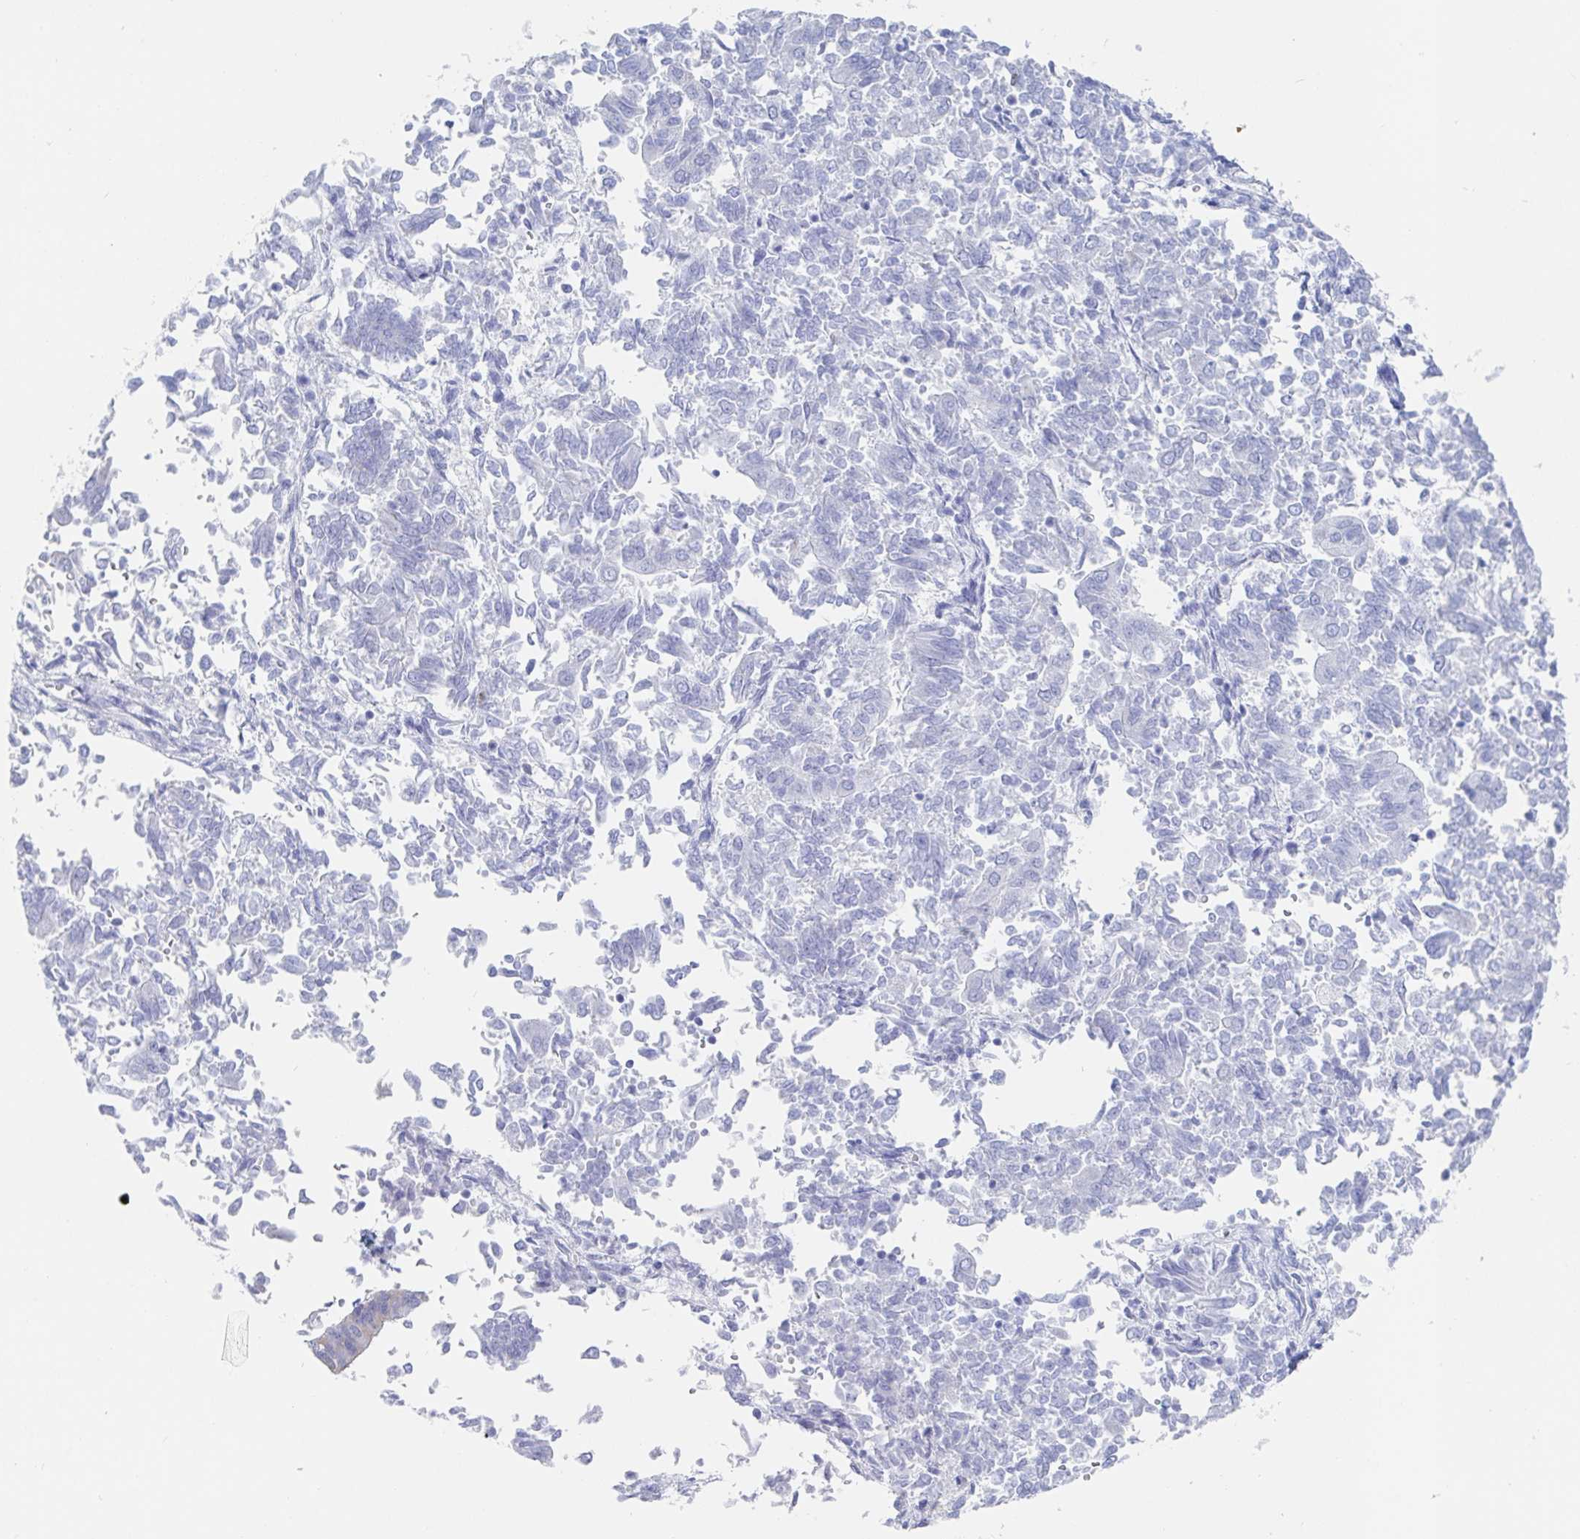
{"staining": {"intensity": "negative", "quantity": "none", "location": "none"}, "tissue": "endometrial cancer", "cell_type": "Tumor cells", "image_type": "cancer", "snomed": [{"axis": "morphology", "description": "Adenocarcinoma, NOS"}, {"axis": "topography", "description": "Endometrium"}], "caption": "High power microscopy histopathology image of an immunohistochemistry (IHC) histopathology image of endometrial adenocarcinoma, revealing no significant expression in tumor cells. The staining was performed using DAB to visualize the protein expression in brown, while the nuclei were stained in blue with hematoxylin (Magnification: 20x).", "gene": "PACSIN1", "patient": {"sex": "female", "age": 65}}